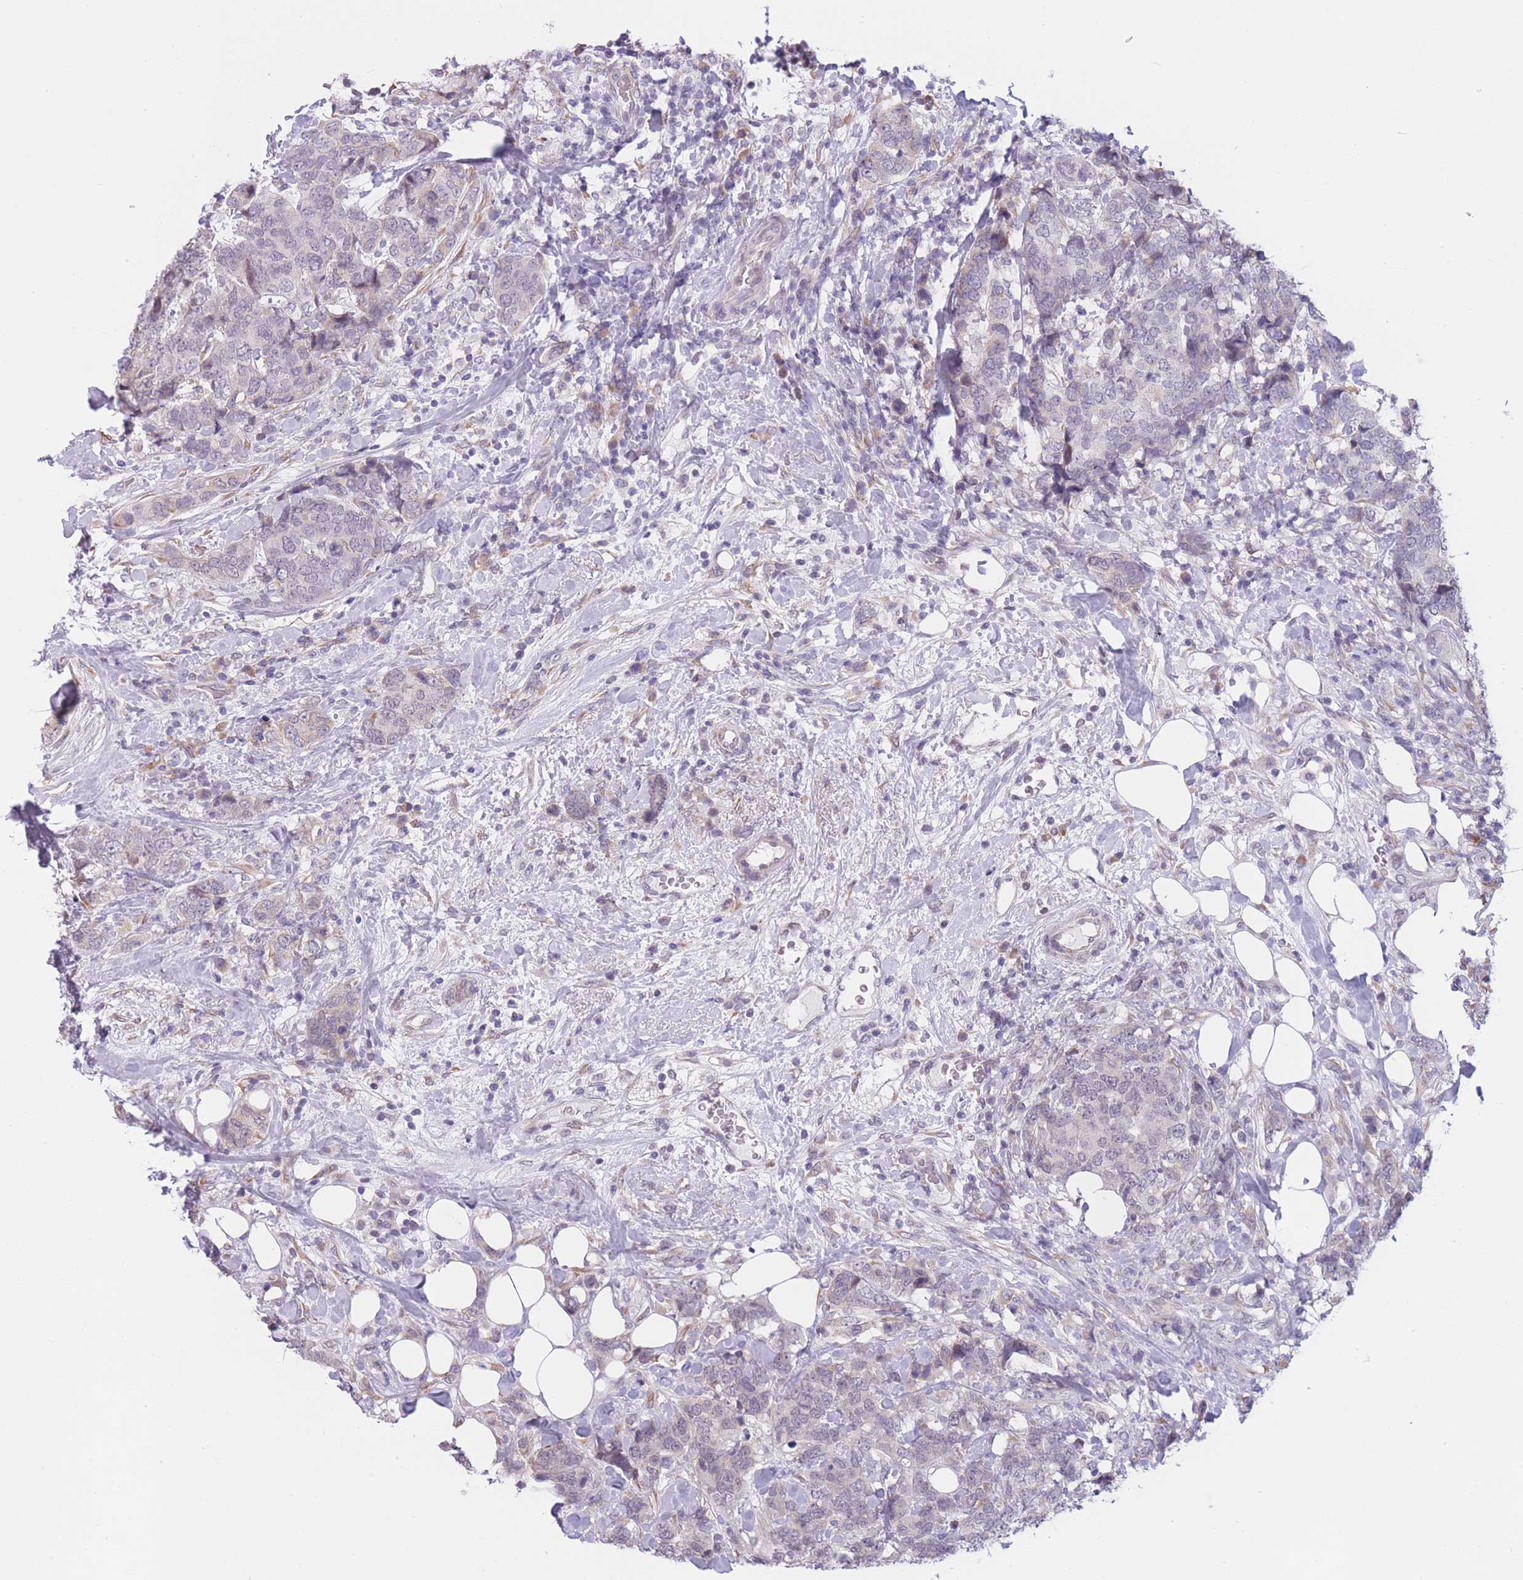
{"staining": {"intensity": "negative", "quantity": "none", "location": "none"}, "tissue": "breast cancer", "cell_type": "Tumor cells", "image_type": "cancer", "snomed": [{"axis": "morphology", "description": "Lobular carcinoma"}, {"axis": "topography", "description": "Breast"}], "caption": "The histopathology image displays no significant positivity in tumor cells of breast lobular carcinoma. (Stains: DAB IHC with hematoxylin counter stain, Microscopy: brightfield microscopy at high magnification).", "gene": "COL27A1", "patient": {"sex": "female", "age": 59}}